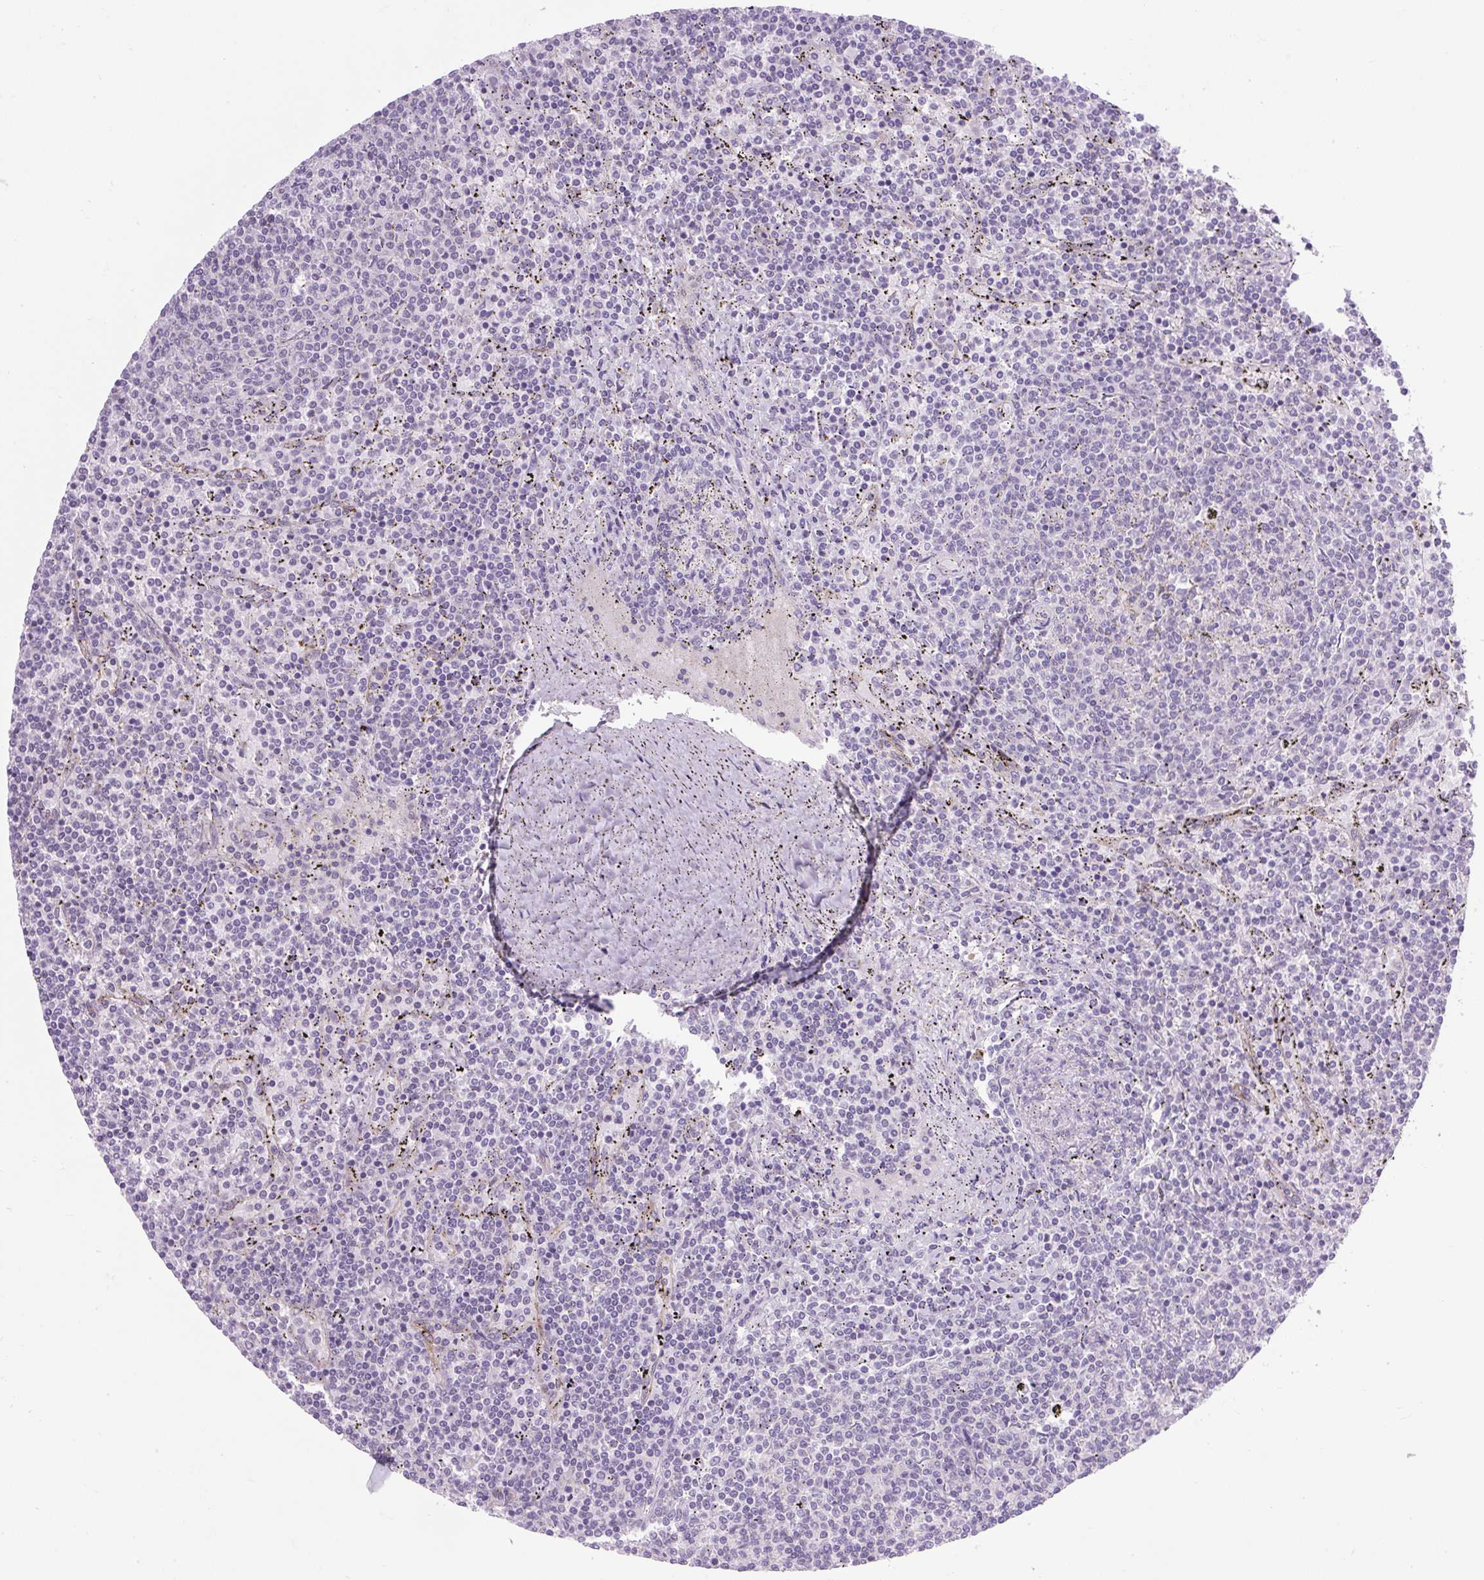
{"staining": {"intensity": "negative", "quantity": "none", "location": "none"}, "tissue": "lymphoma", "cell_type": "Tumor cells", "image_type": "cancer", "snomed": [{"axis": "morphology", "description": "Malignant lymphoma, non-Hodgkin's type, Low grade"}, {"axis": "topography", "description": "Spleen"}], "caption": "Histopathology image shows no protein staining in tumor cells of lymphoma tissue.", "gene": "RNASE10", "patient": {"sex": "female", "age": 50}}